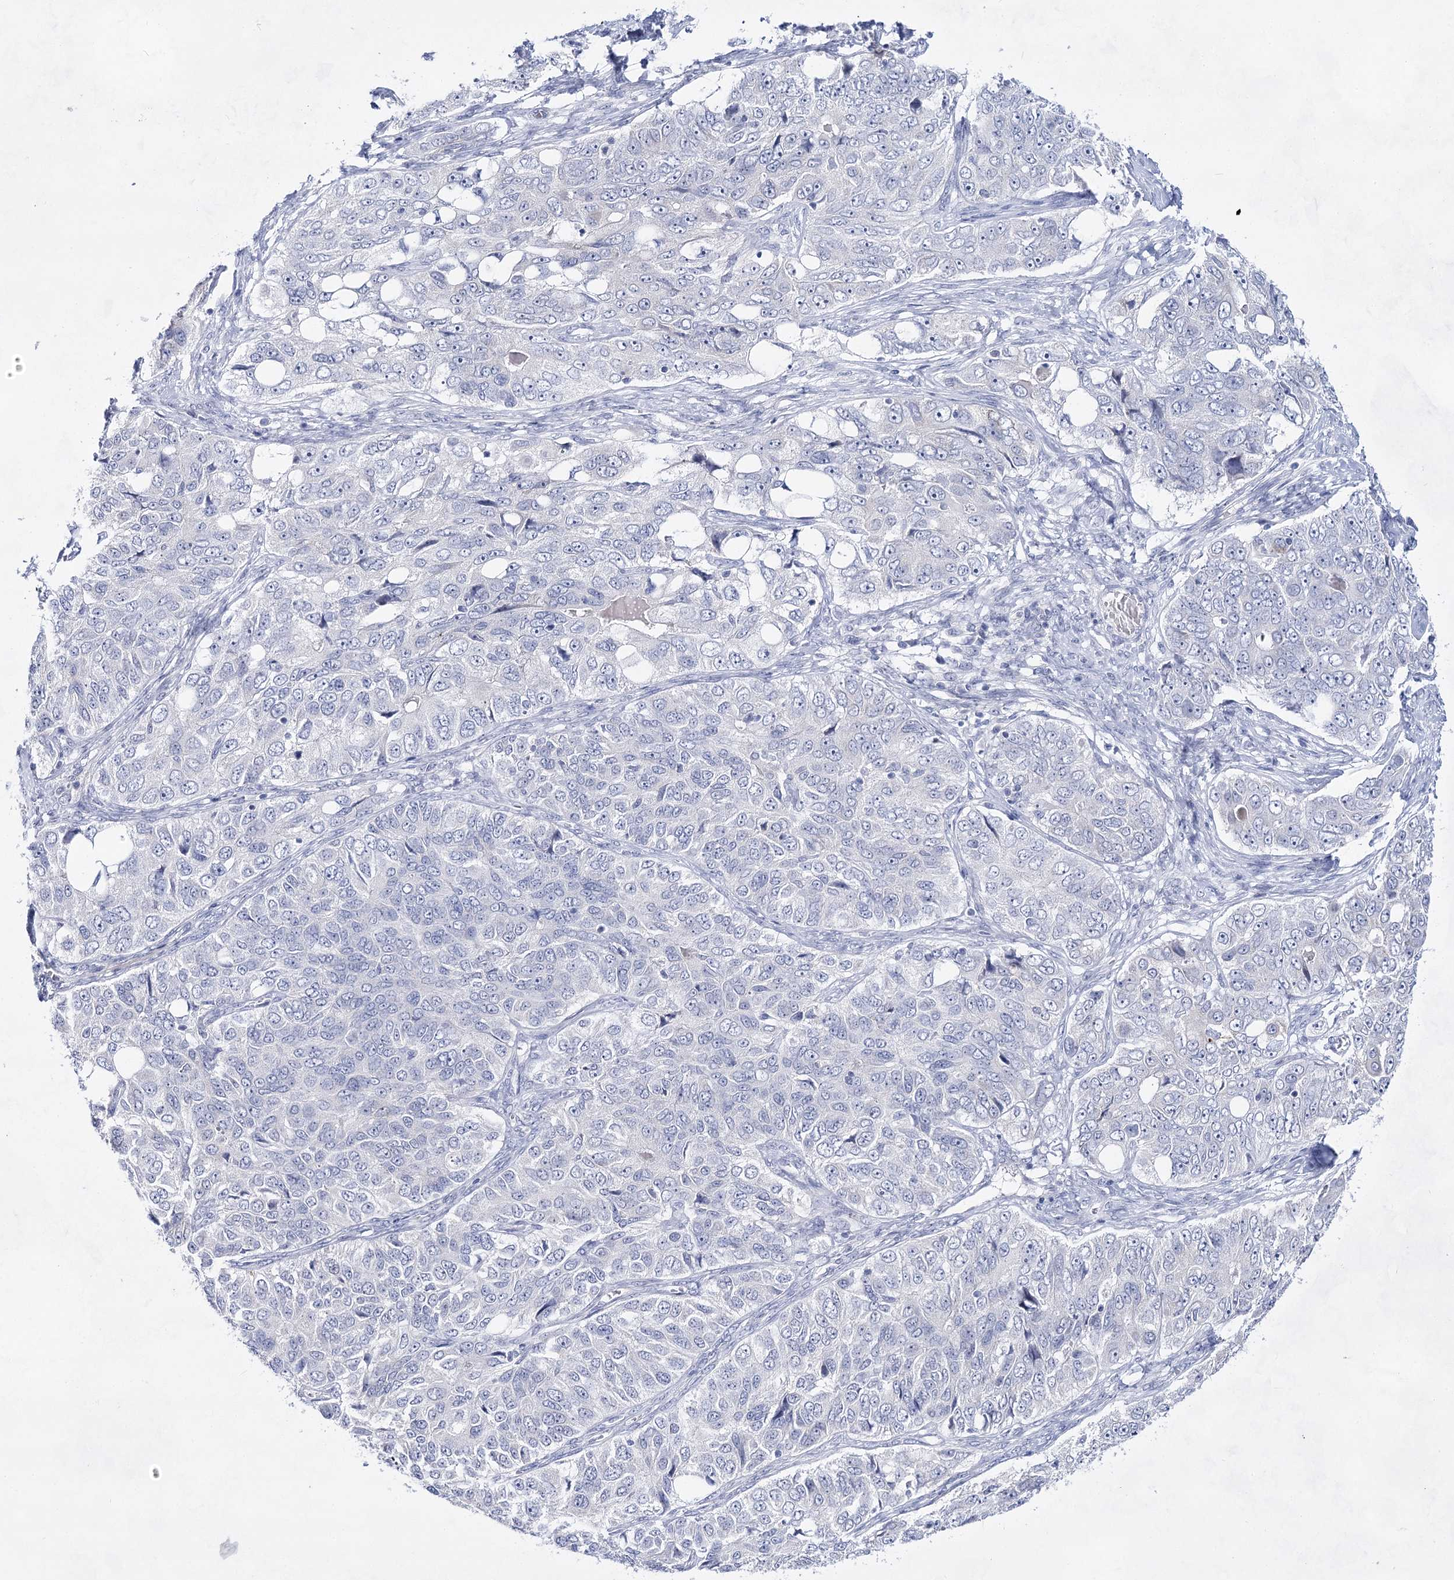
{"staining": {"intensity": "negative", "quantity": "none", "location": "none"}, "tissue": "ovarian cancer", "cell_type": "Tumor cells", "image_type": "cancer", "snomed": [{"axis": "morphology", "description": "Carcinoma, endometroid"}, {"axis": "topography", "description": "Ovary"}], "caption": "Endometroid carcinoma (ovarian) stained for a protein using immunohistochemistry (IHC) displays no positivity tumor cells.", "gene": "BPHL", "patient": {"sex": "female", "age": 51}}